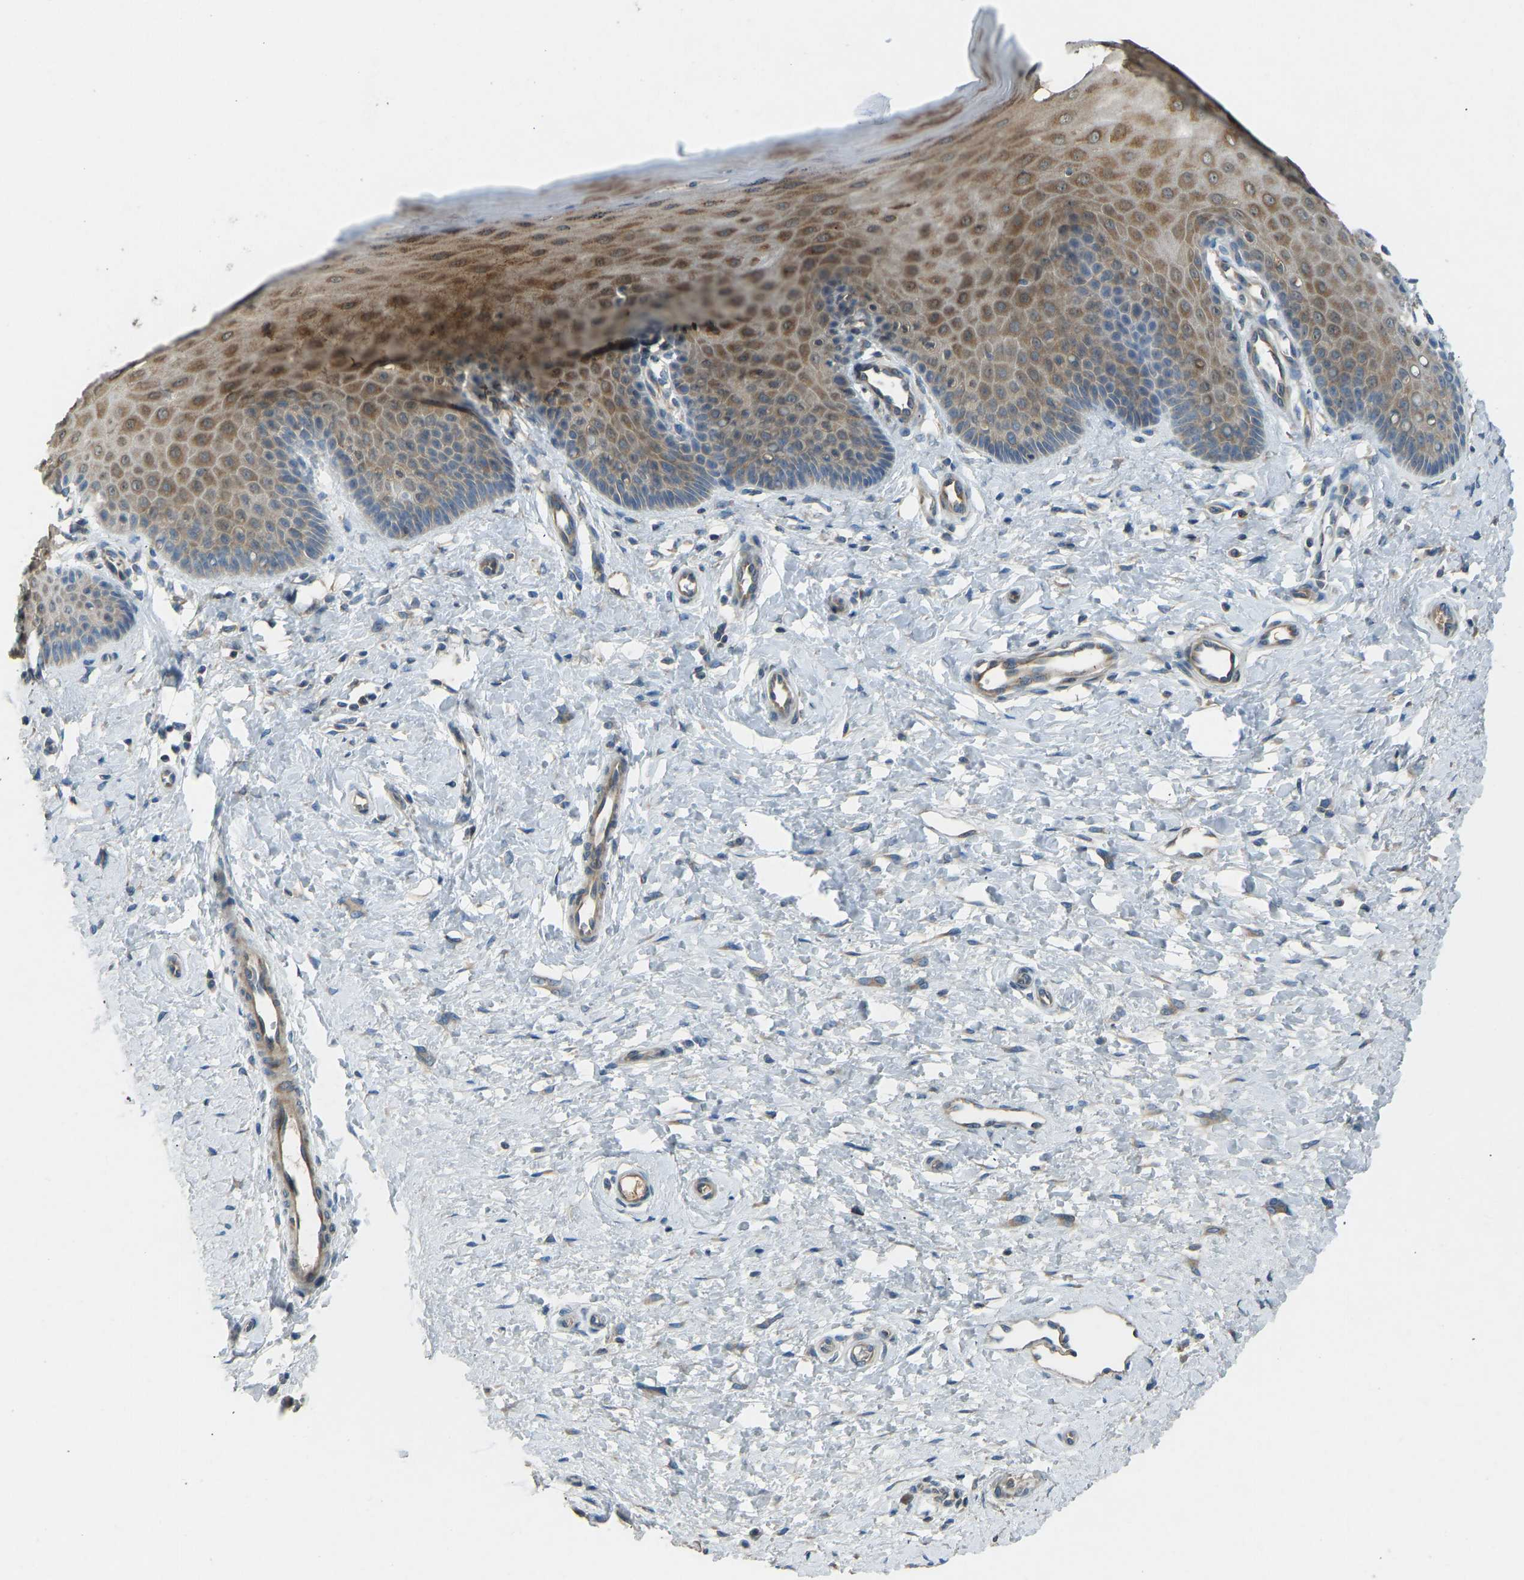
{"staining": {"intensity": "moderate", "quantity": ">75%", "location": "cytoplasmic/membranous"}, "tissue": "cervix", "cell_type": "Glandular cells", "image_type": "normal", "snomed": [{"axis": "morphology", "description": "Normal tissue, NOS"}, {"axis": "topography", "description": "Cervix"}], "caption": "The histopathology image exhibits staining of unremarkable cervix, revealing moderate cytoplasmic/membranous protein positivity (brown color) within glandular cells.", "gene": "STAU2", "patient": {"sex": "female", "age": 55}}